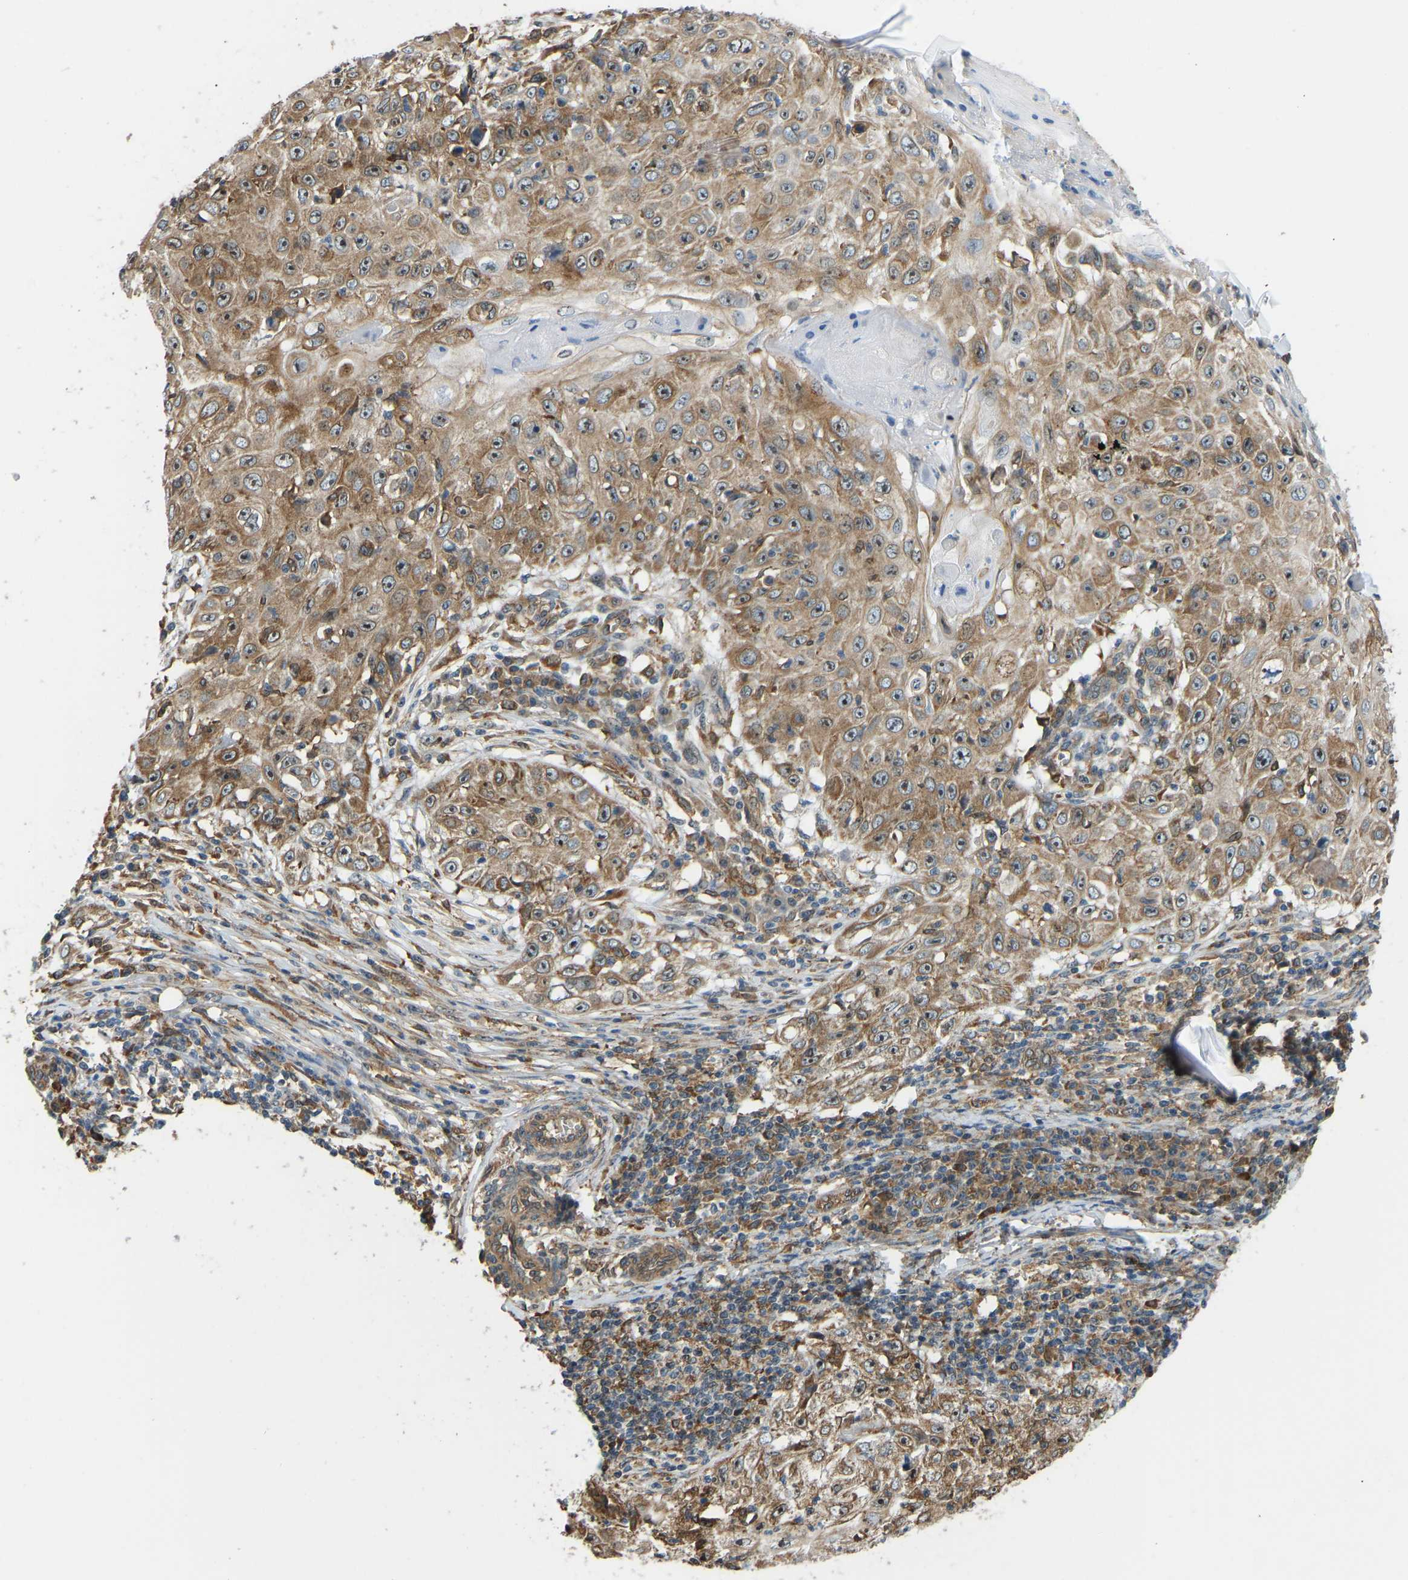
{"staining": {"intensity": "moderate", "quantity": ">75%", "location": "cytoplasmic/membranous,nuclear"}, "tissue": "skin cancer", "cell_type": "Tumor cells", "image_type": "cancer", "snomed": [{"axis": "morphology", "description": "Squamous cell carcinoma, NOS"}, {"axis": "topography", "description": "Skin"}], "caption": "Approximately >75% of tumor cells in skin cancer reveal moderate cytoplasmic/membranous and nuclear protein expression as visualized by brown immunohistochemical staining.", "gene": "OS9", "patient": {"sex": "male", "age": 86}}